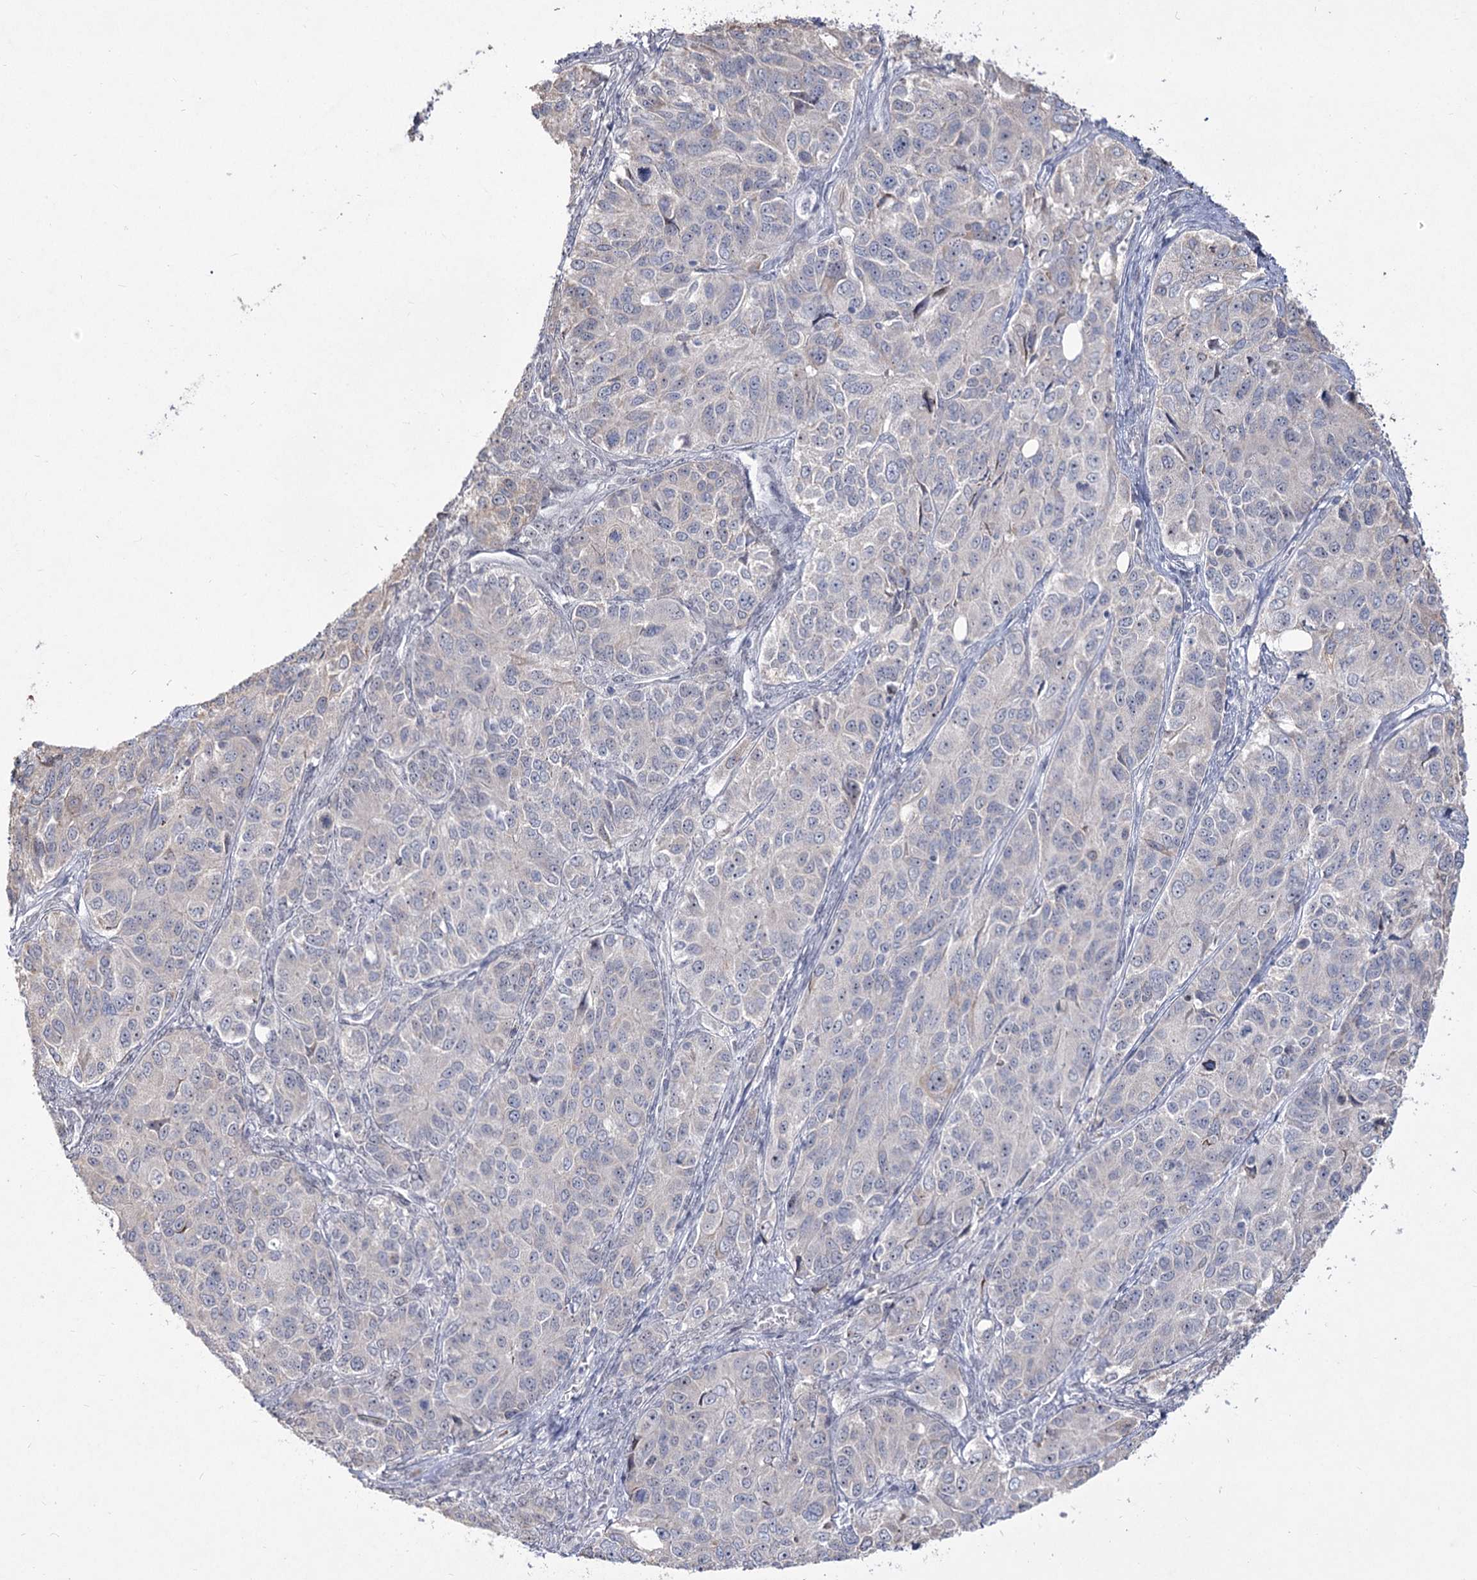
{"staining": {"intensity": "negative", "quantity": "none", "location": "none"}, "tissue": "ovarian cancer", "cell_type": "Tumor cells", "image_type": "cancer", "snomed": [{"axis": "morphology", "description": "Carcinoma, endometroid"}, {"axis": "topography", "description": "Ovary"}], "caption": "Human ovarian endometroid carcinoma stained for a protein using immunohistochemistry (IHC) reveals no expression in tumor cells.", "gene": "DDX50", "patient": {"sex": "female", "age": 51}}